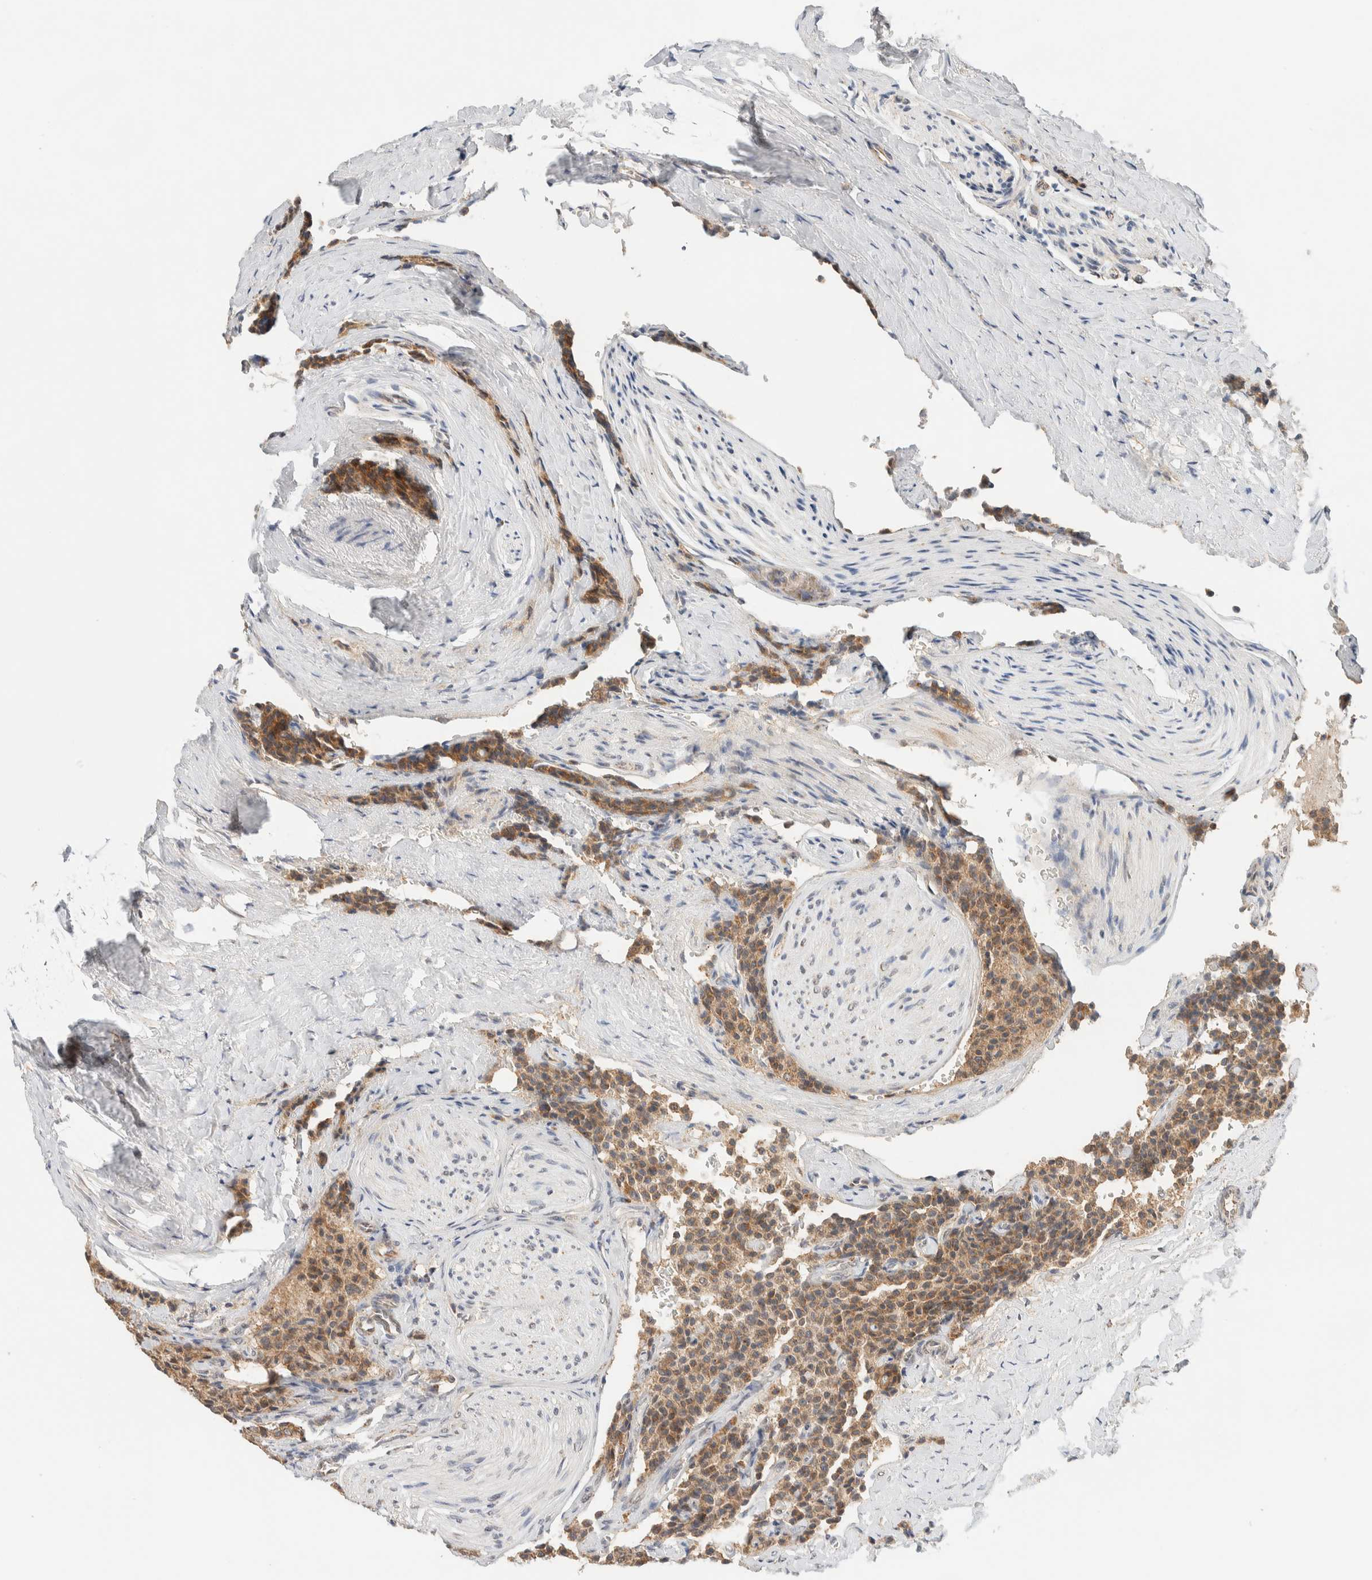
{"staining": {"intensity": "moderate", "quantity": ">75%", "location": "cytoplasmic/membranous"}, "tissue": "carcinoid", "cell_type": "Tumor cells", "image_type": "cancer", "snomed": [{"axis": "morphology", "description": "Carcinoid, malignant, NOS"}, {"axis": "topography", "description": "Colon"}], "caption": "High-power microscopy captured an IHC micrograph of malignant carcinoid, revealing moderate cytoplasmic/membranous expression in approximately >75% of tumor cells.", "gene": "MRPL41", "patient": {"sex": "female", "age": 61}}